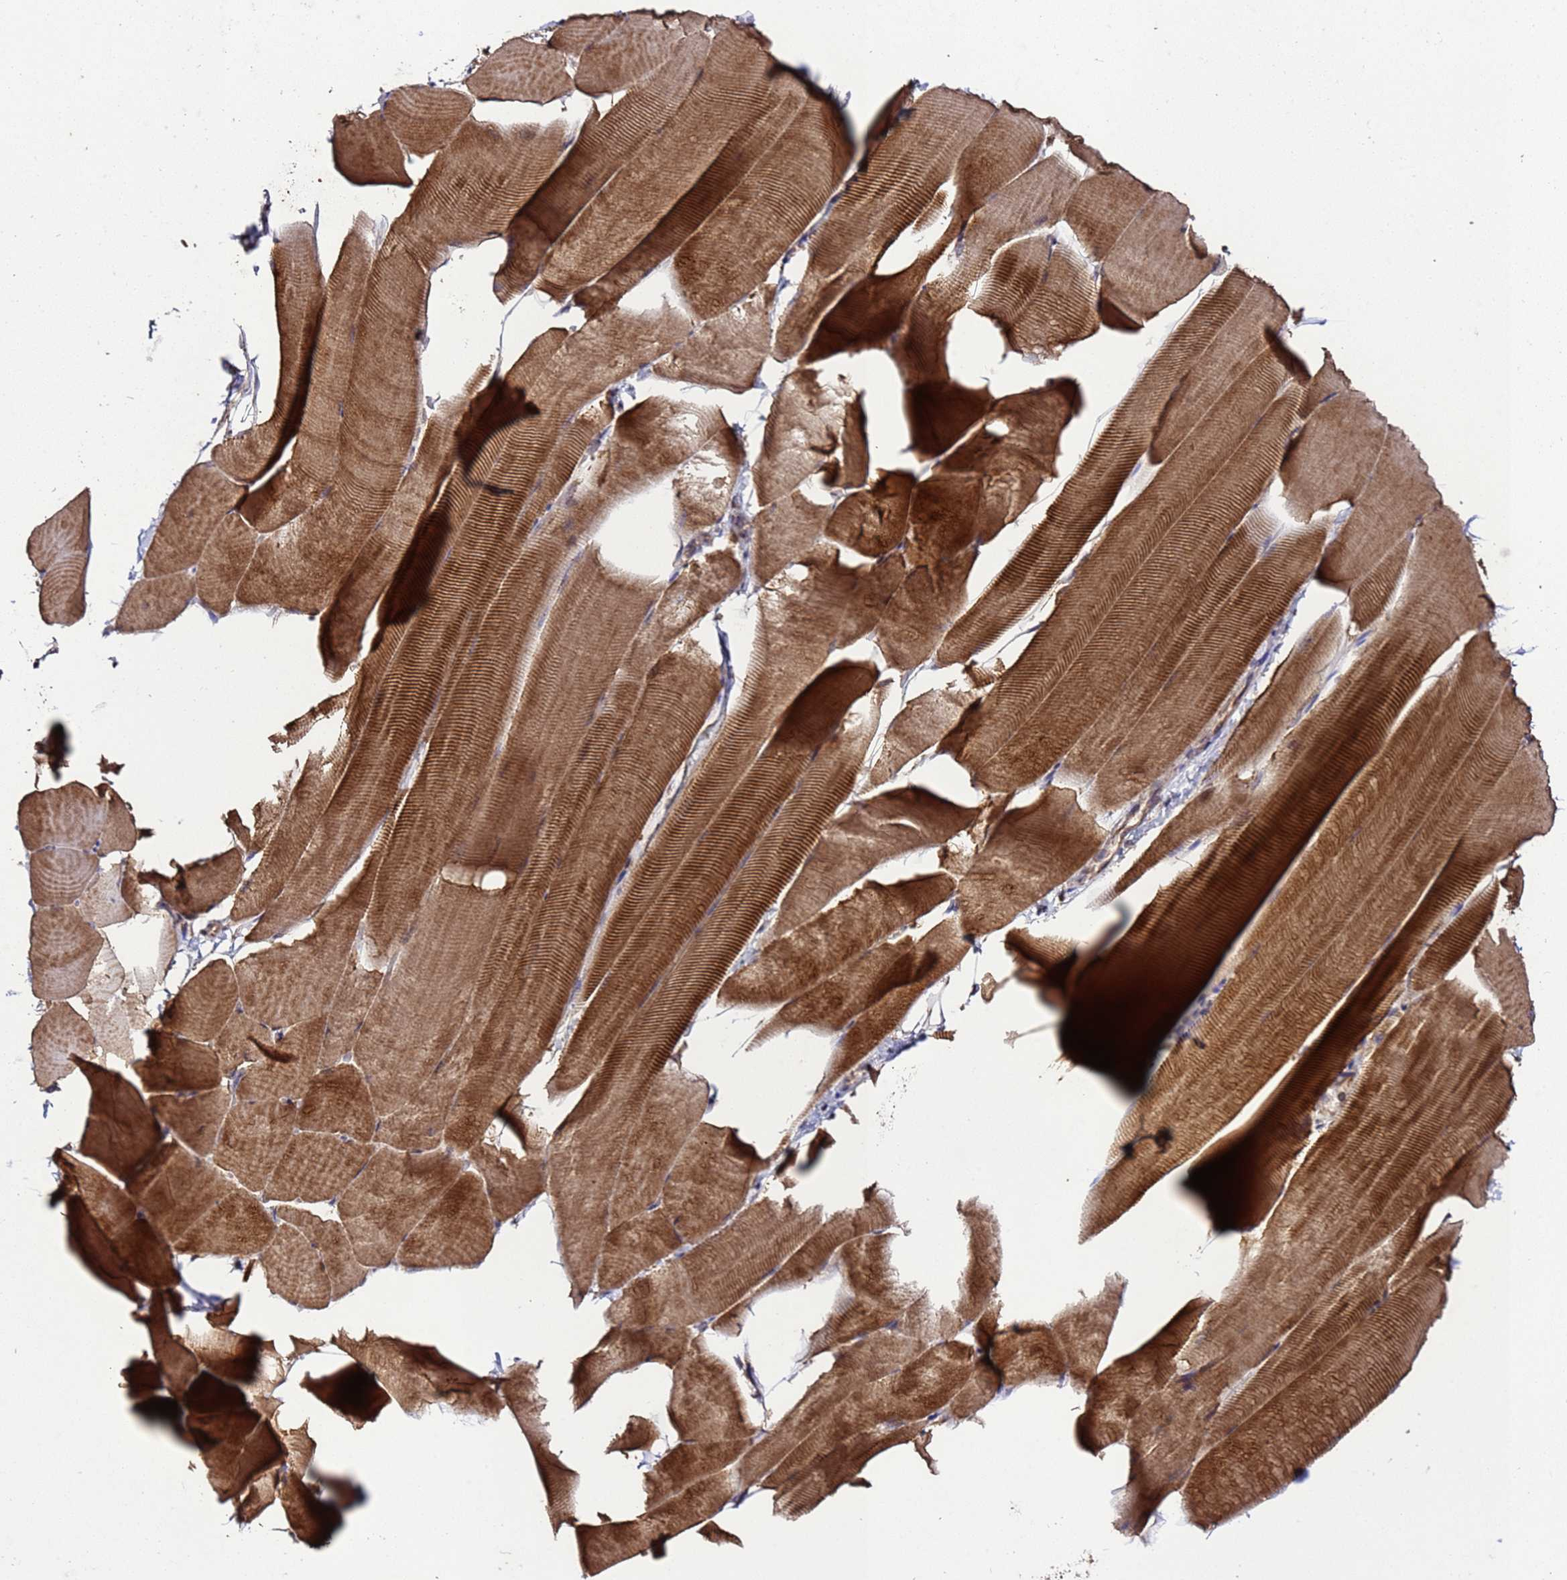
{"staining": {"intensity": "strong", "quantity": ">75%", "location": "cytoplasmic/membranous"}, "tissue": "skeletal muscle", "cell_type": "Myocytes", "image_type": "normal", "snomed": [{"axis": "morphology", "description": "Normal tissue, NOS"}, {"axis": "topography", "description": "Skeletal muscle"}], "caption": "Immunohistochemical staining of normal human skeletal muscle demonstrates high levels of strong cytoplasmic/membranous staining in approximately >75% of myocytes.", "gene": "HSPBAP1", "patient": {"sex": "male", "age": 25}}